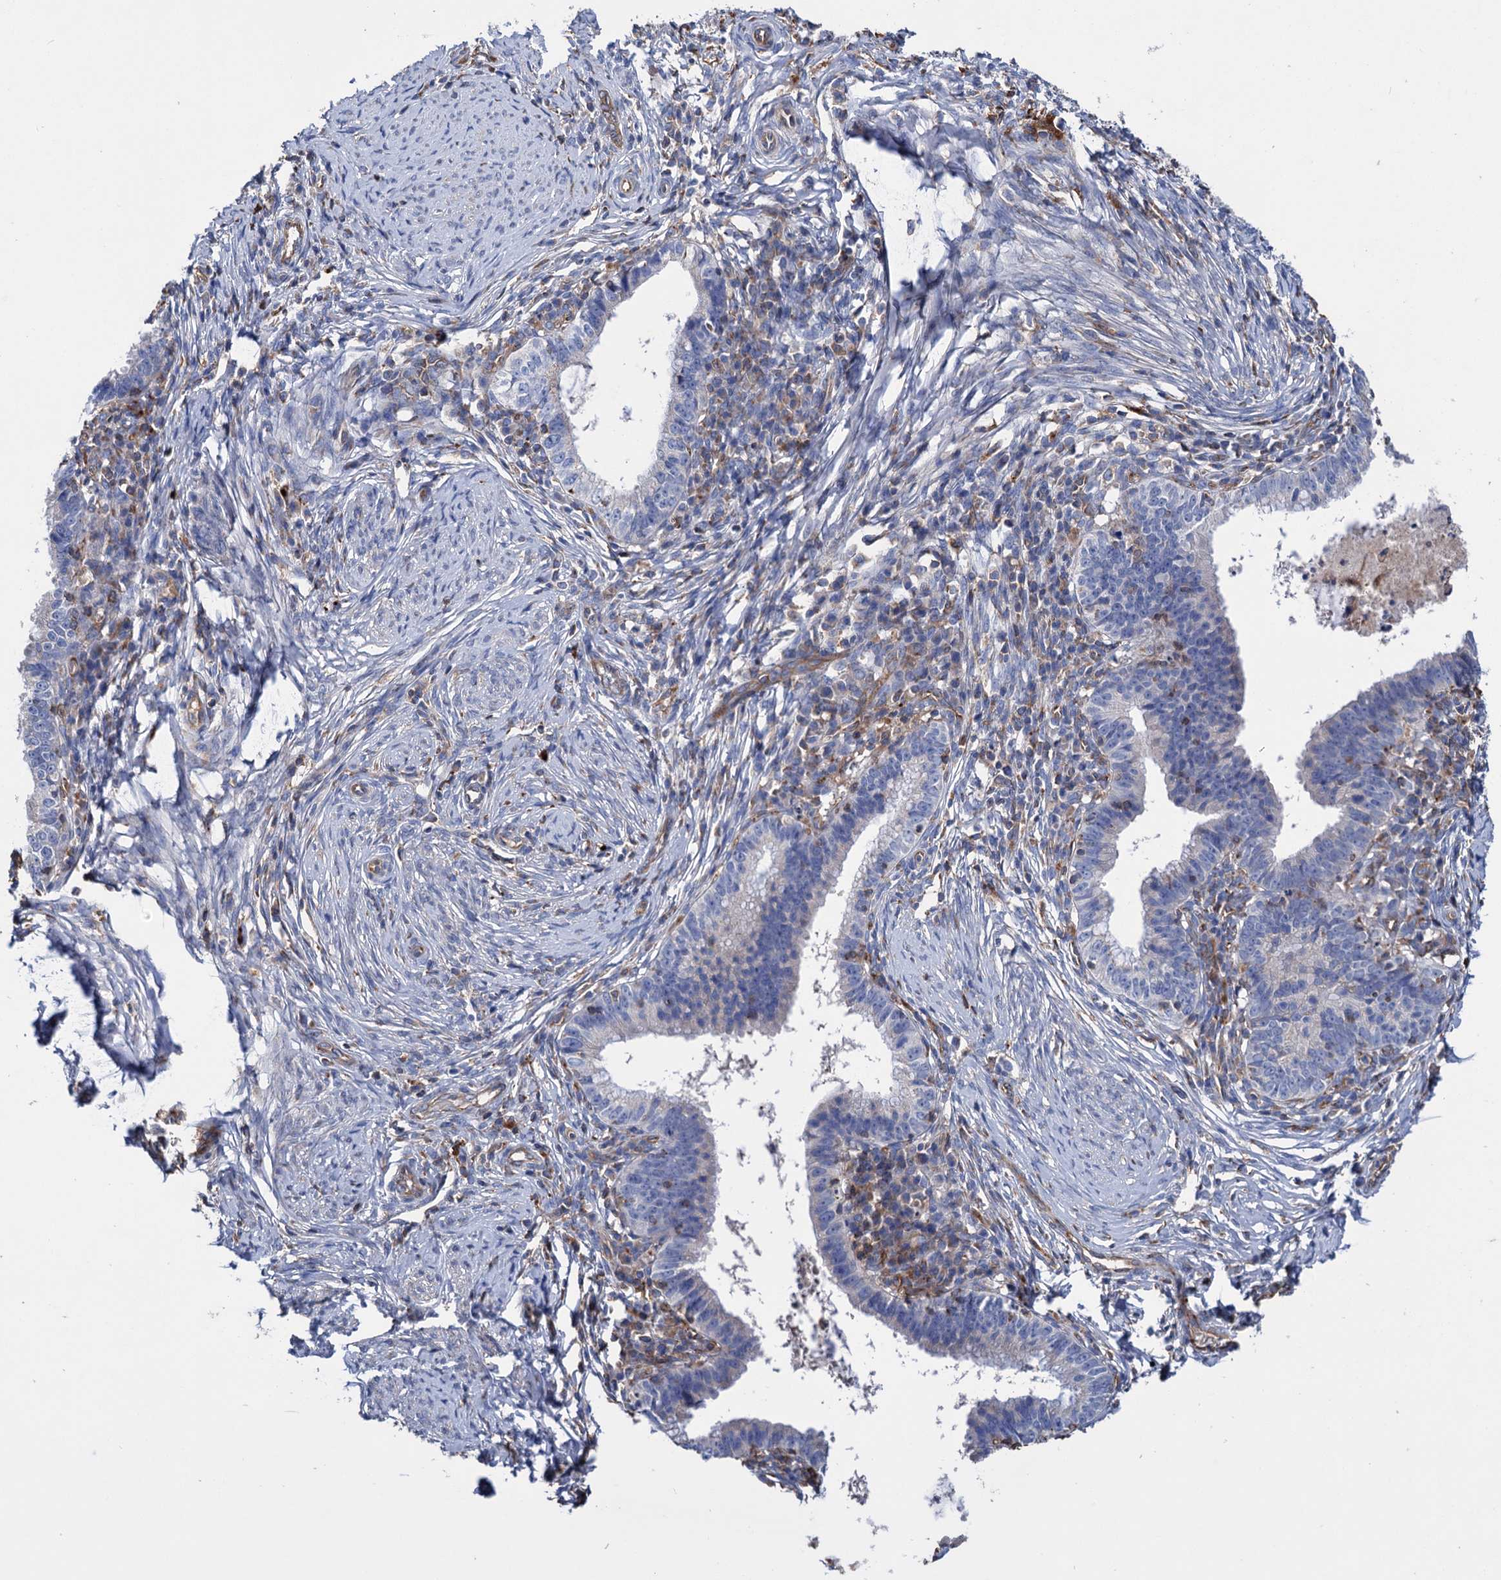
{"staining": {"intensity": "weak", "quantity": "25%-75%", "location": "cytoplasmic/membranous"}, "tissue": "cervical cancer", "cell_type": "Tumor cells", "image_type": "cancer", "snomed": [{"axis": "morphology", "description": "Adenocarcinoma, NOS"}, {"axis": "topography", "description": "Cervix"}], "caption": "Brown immunohistochemical staining in cervical cancer exhibits weak cytoplasmic/membranous staining in about 25%-75% of tumor cells.", "gene": "SCPEP1", "patient": {"sex": "female", "age": 36}}